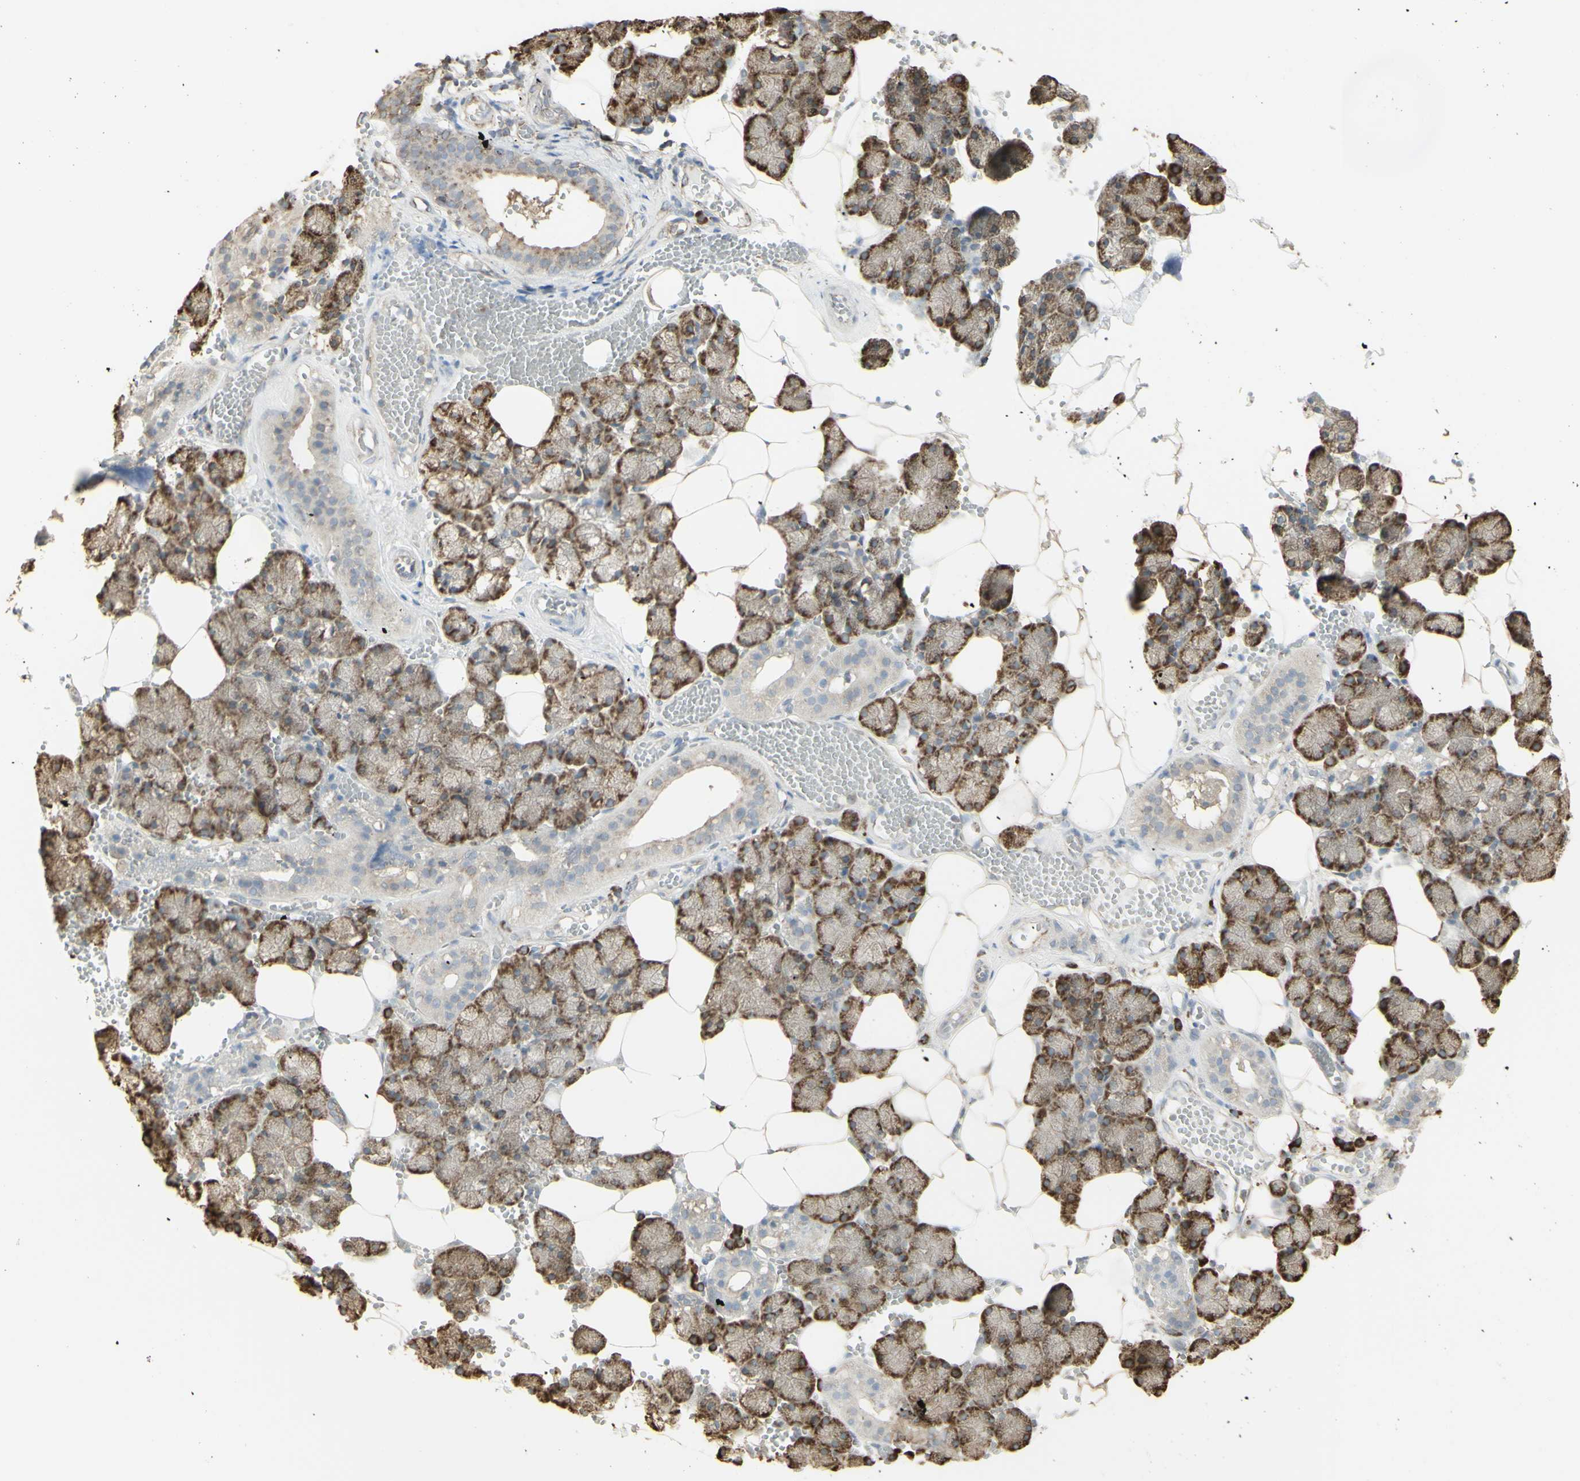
{"staining": {"intensity": "moderate", "quantity": ">75%", "location": "cytoplasmic/membranous"}, "tissue": "salivary gland", "cell_type": "Glandular cells", "image_type": "normal", "snomed": [{"axis": "morphology", "description": "Normal tissue, NOS"}, {"axis": "topography", "description": "Salivary gland"}], "caption": "The histopathology image displays a brown stain indicating the presence of a protein in the cytoplasmic/membranous of glandular cells in salivary gland.", "gene": "EEF1B2", "patient": {"sex": "male", "age": 62}}